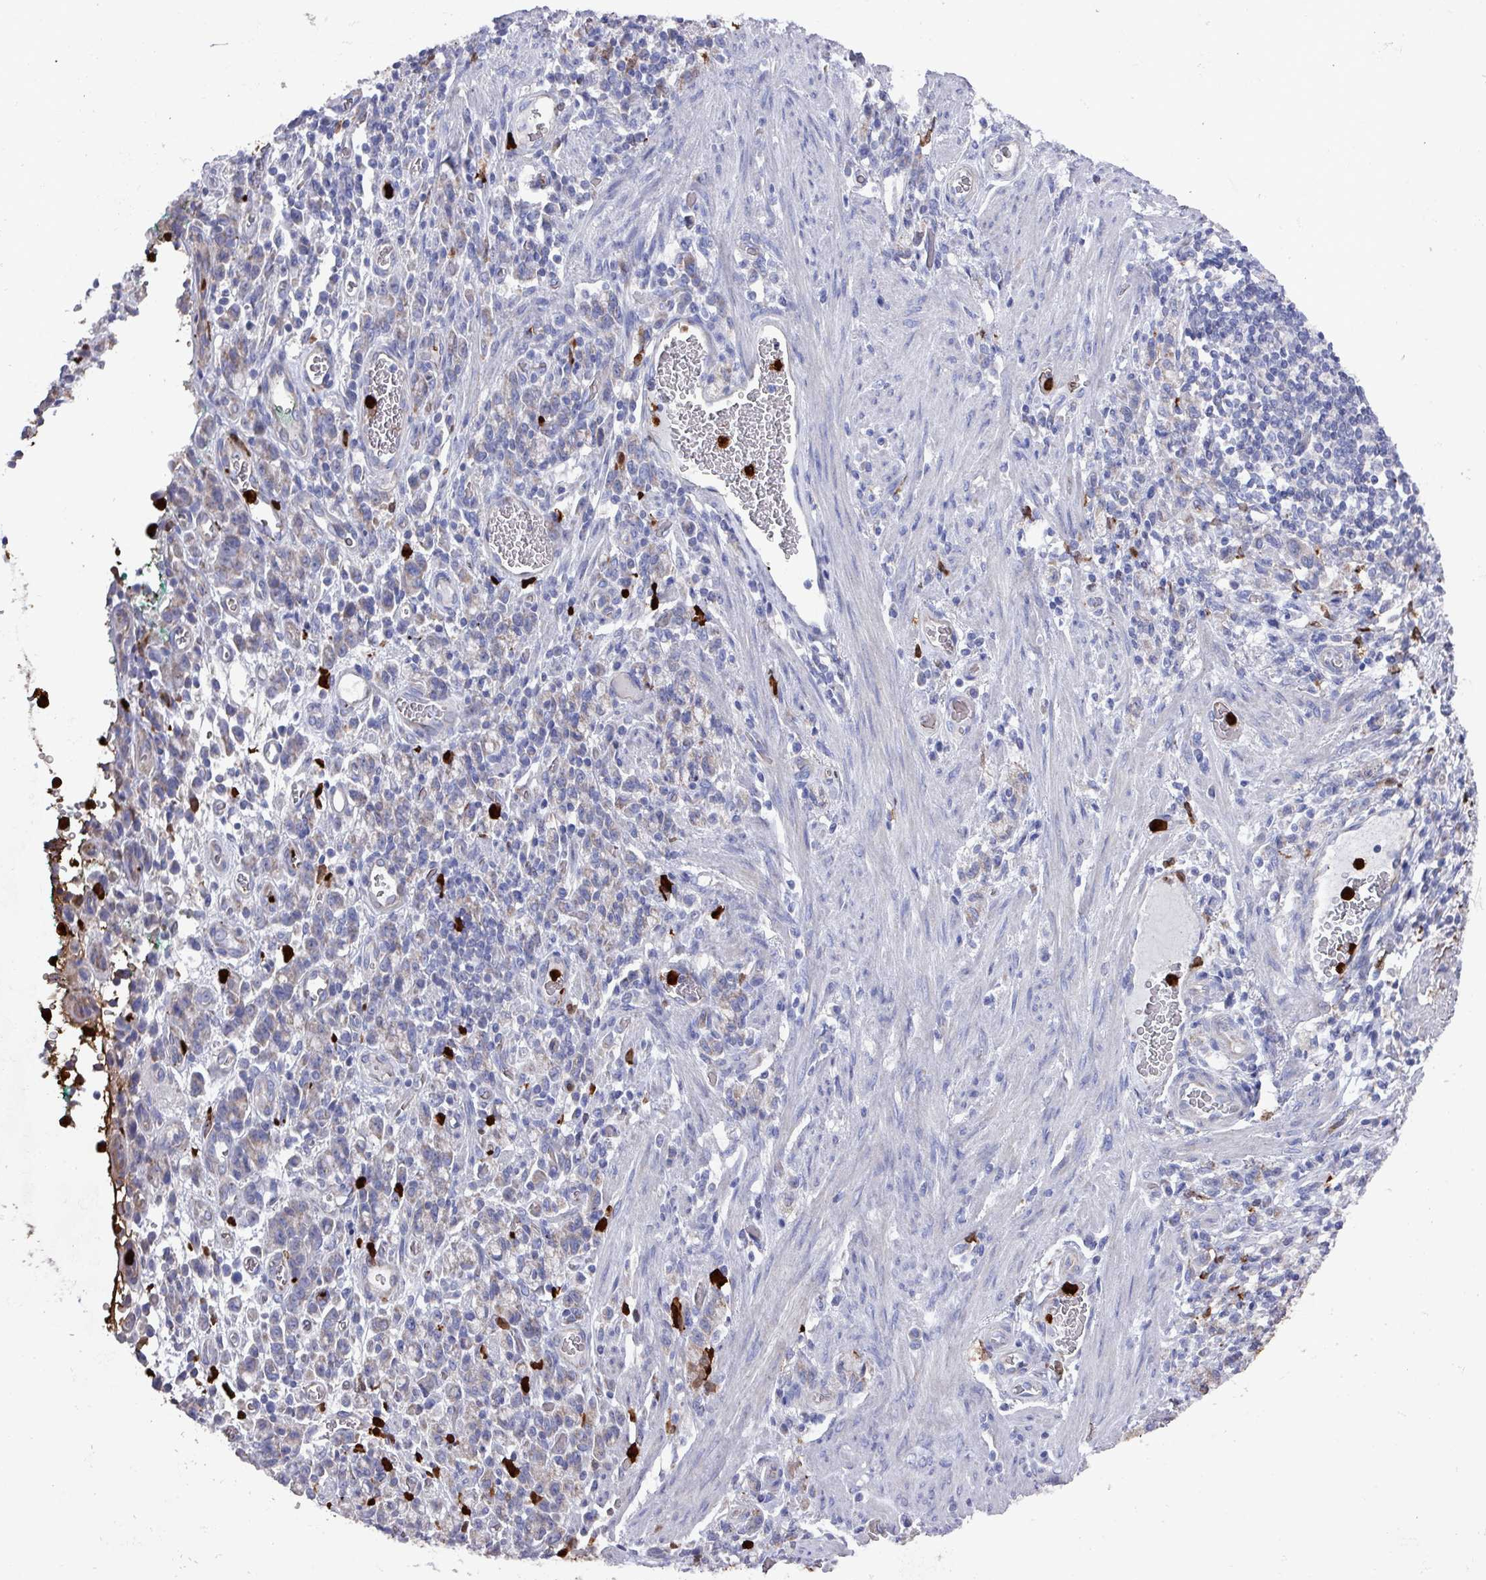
{"staining": {"intensity": "negative", "quantity": "none", "location": "none"}, "tissue": "stomach cancer", "cell_type": "Tumor cells", "image_type": "cancer", "snomed": [{"axis": "morphology", "description": "Adenocarcinoma, NOS"}, {"axis": "topography", "description": "Stomach"}], "caption": "Stomach cancer (adenocarcinoma) stained for a protein using immunohistochemistry (IHC) demonstrates no staining tumor cells.", "gene": "UQCC2", "patient": {"sex": "male", "age": 77}}